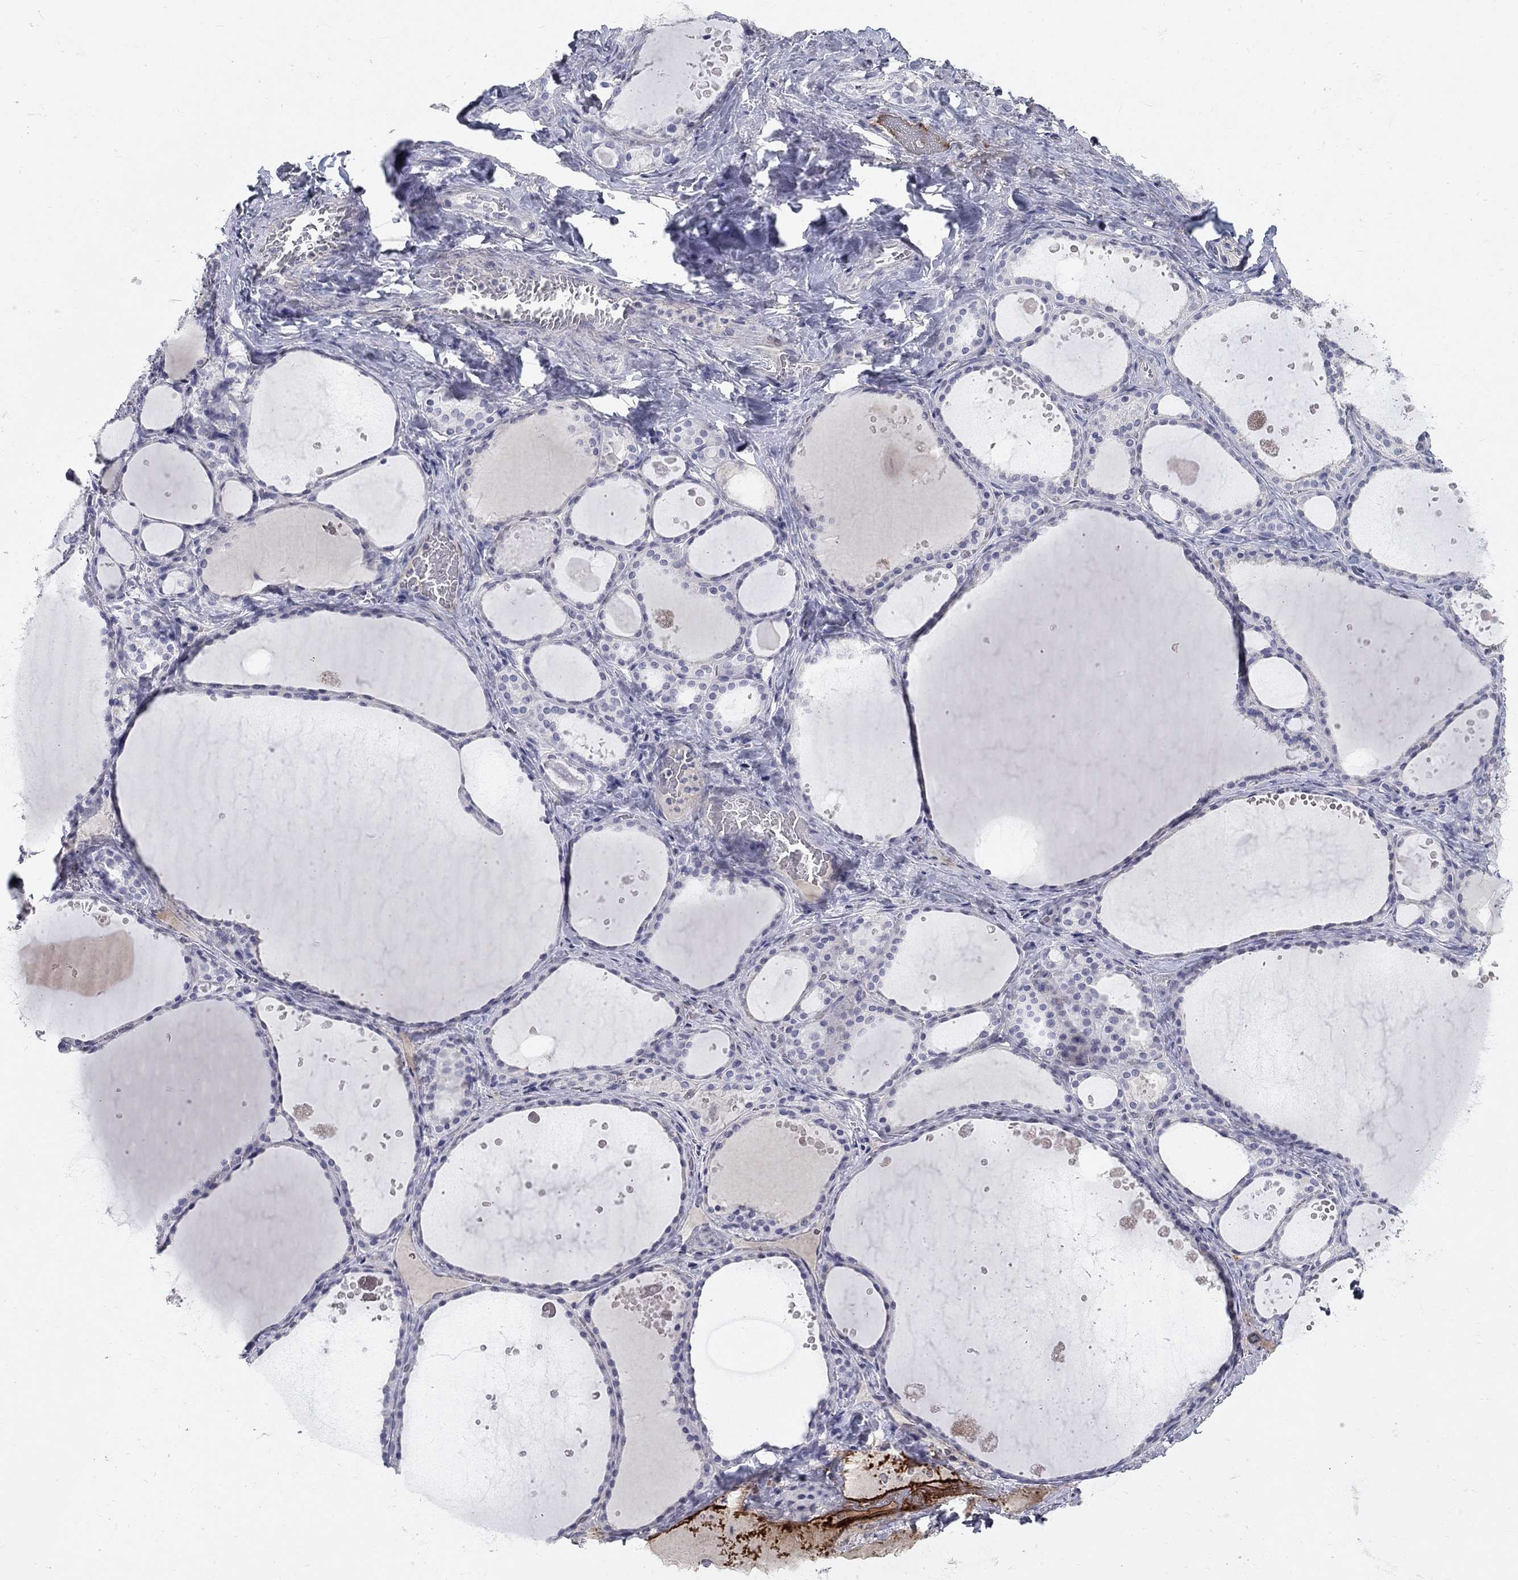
{"staining": {"intensity": "negative", "quantity": "none", "location": "none"}, "tissue": "thyroid gland", "cell_type": "Glandular cells", "image_type": "normal", "snomed": [{"axis": "morphology", "description": "Normal tissue, NOS"}, {"axis": "topography", "description": "Thyroid gland"}], "caption": "An IHC image of normal thyroid gland is shown. There is no staining in glandular cells of thyroid gland. (Brightfield microscopy of DAB (3,3'-diaminobenzidine) immunohistochemistry at high magnification).", "gene": "PTH1R", "patient": {"sex": "male", "age": 63}}